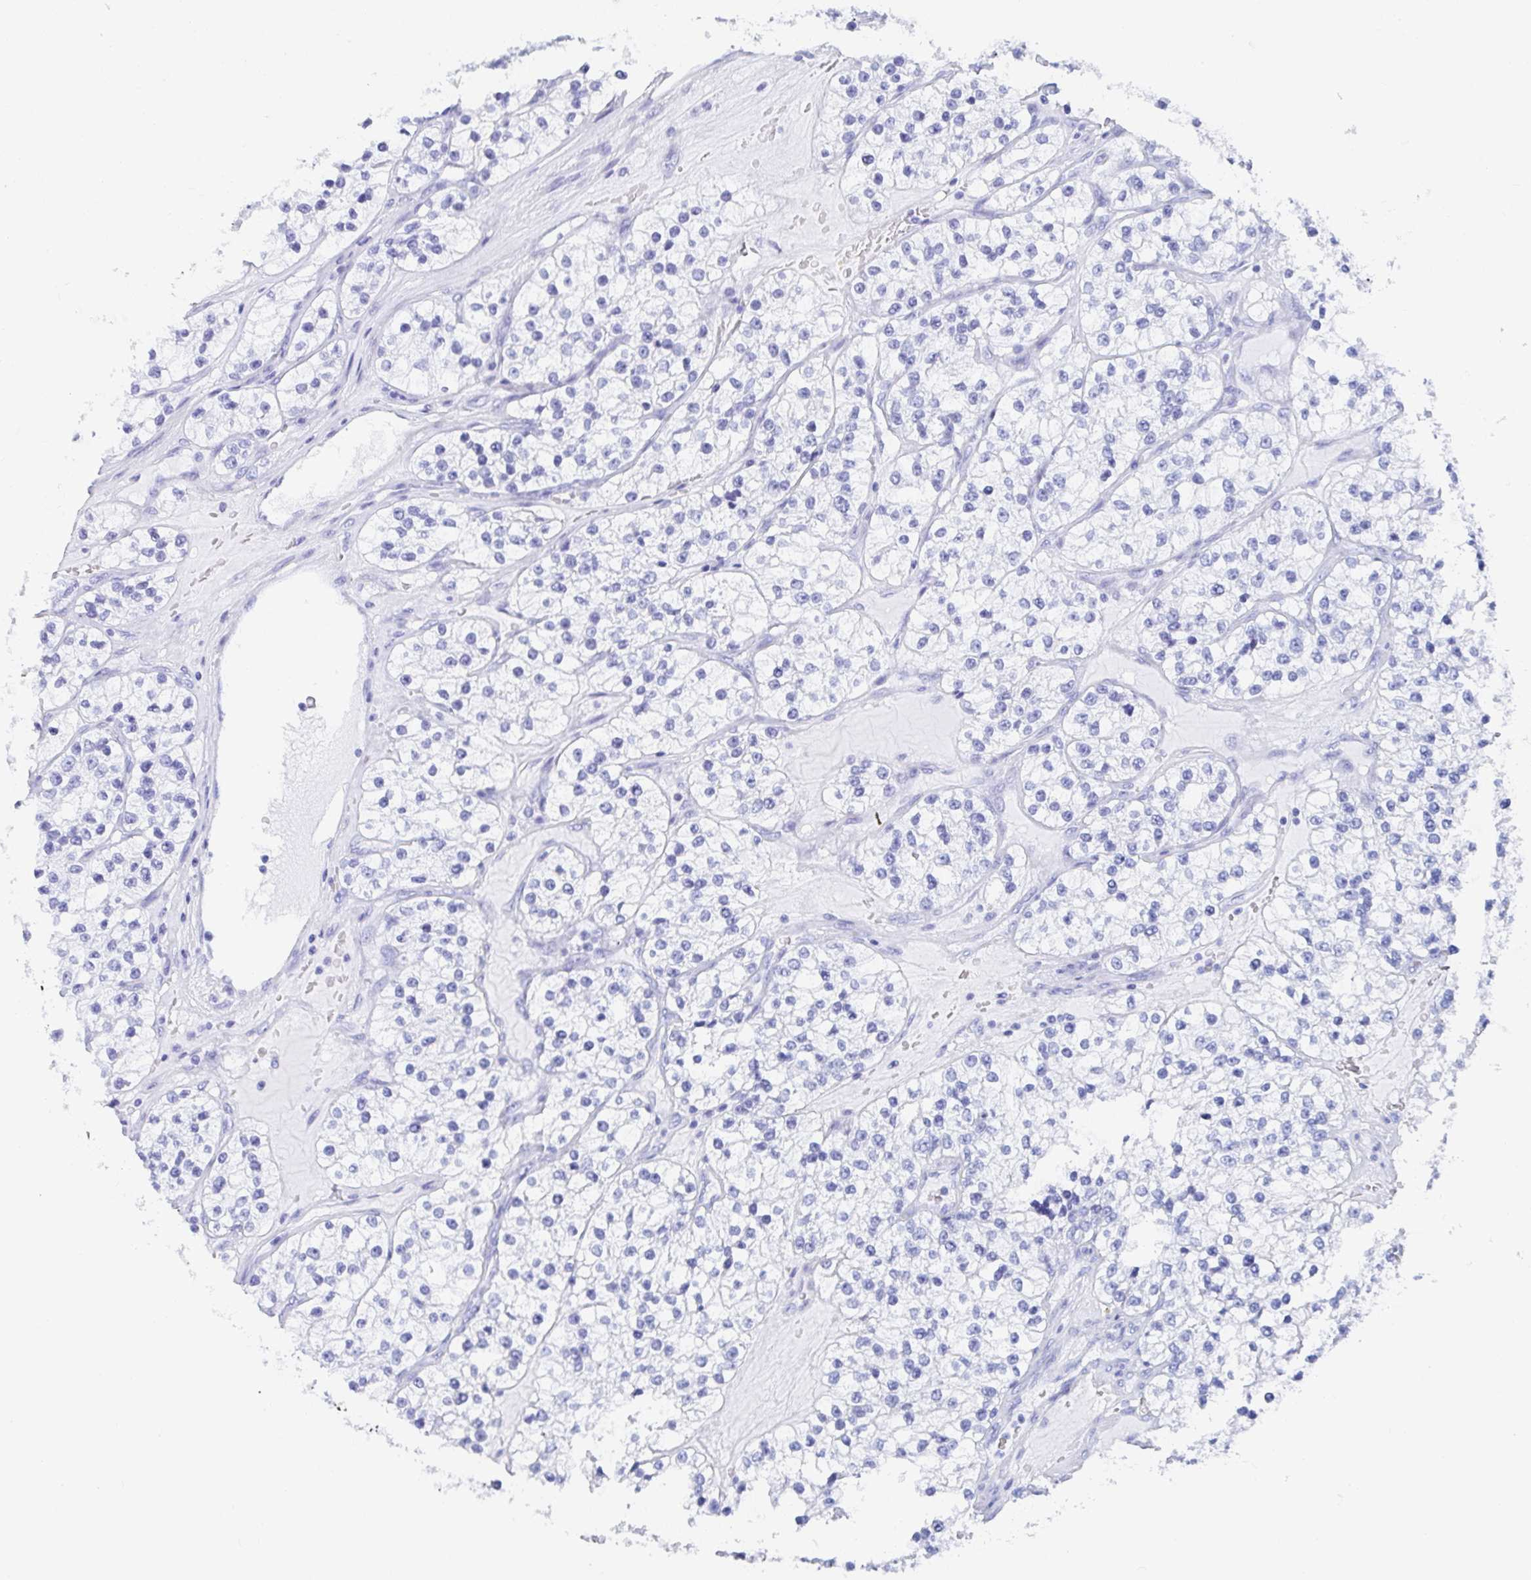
{"staining": {"intensity": "negative", "quantity": "none", "location": "none"}, "tissue": "renal cancer", "cell_type": "Tumor cells", "image_type": "cancer", "snomed": [{"axis": "morphology", "description": "Adenocarcinoma, NOS"}, {"axis": "topography", "description": "Kidney"}], "caption": "Adenocarcinoma (renal) was stained to show a protein in brown. There is no significant expression in tumor cells. (Brightfield microscopy of DAB (3,3'-diaminobenzidine) IHC at high magnification).", "gene": "PC", "patient": {"sex": "female", "age": 57}}